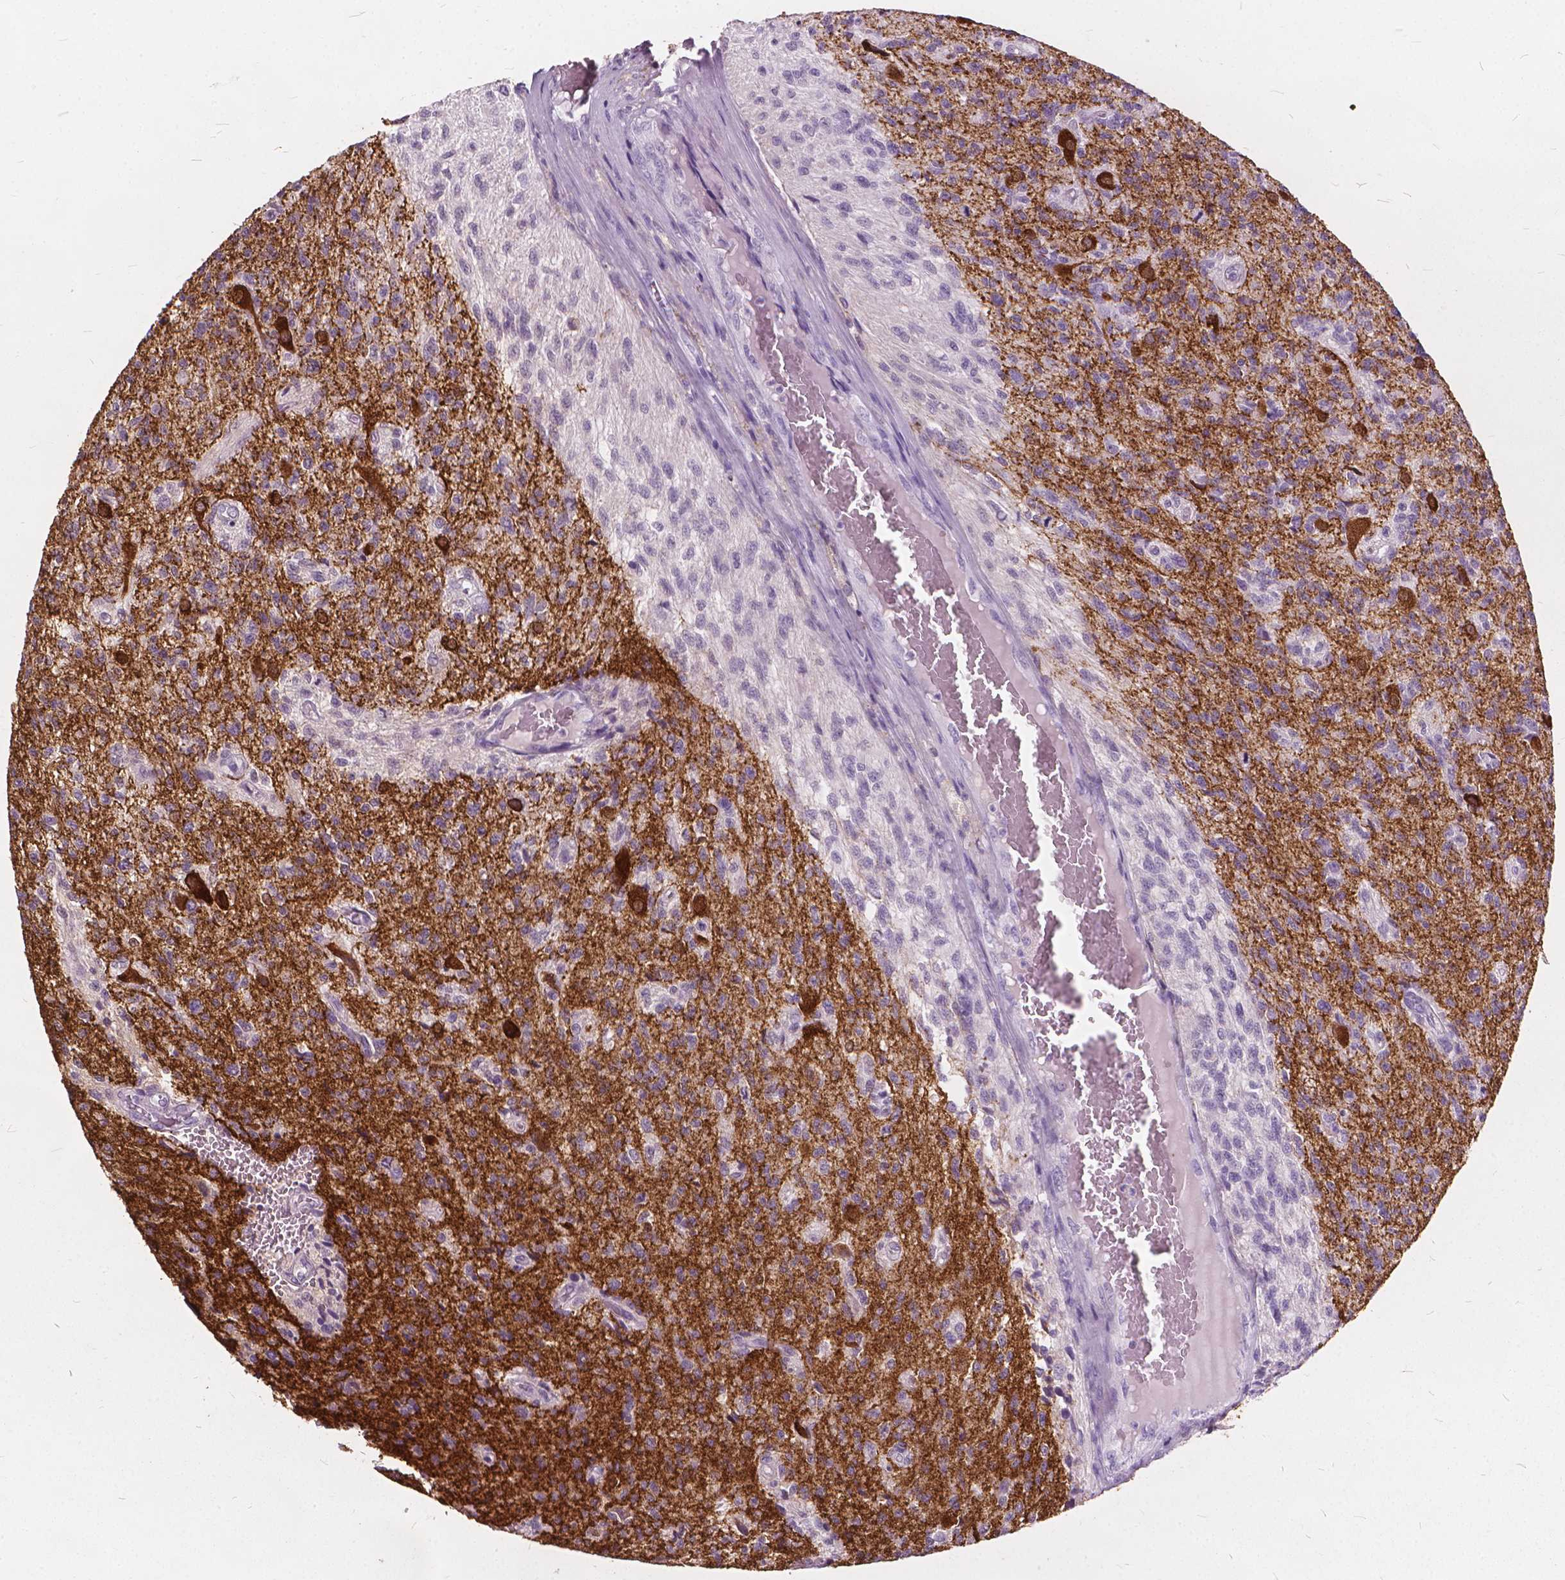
{"staining": {"intensity": "negative", "quantity": "none", "location": "none"}, "tissue": "glioma", "cell_type": "Tumor cells", "image_type": "cancer", "snomed": [{"axis": "morphology", "description": "Glioma, malignant, High grade"}, {"axis": "topography", "description": "Brain"}], "caption": "This image is of glioma stained with IHC to label a protein in brown with the nuclei are counter-stained blue. There is no positivity in tumor cells. The staining was performed using DAB to visualize the protein expression in brown, while the nuclei were stained in blue with hematoxylin (Magnification: 20x).", "gene": "DNM1", "patient": {"sex": "male", "age": 56}}